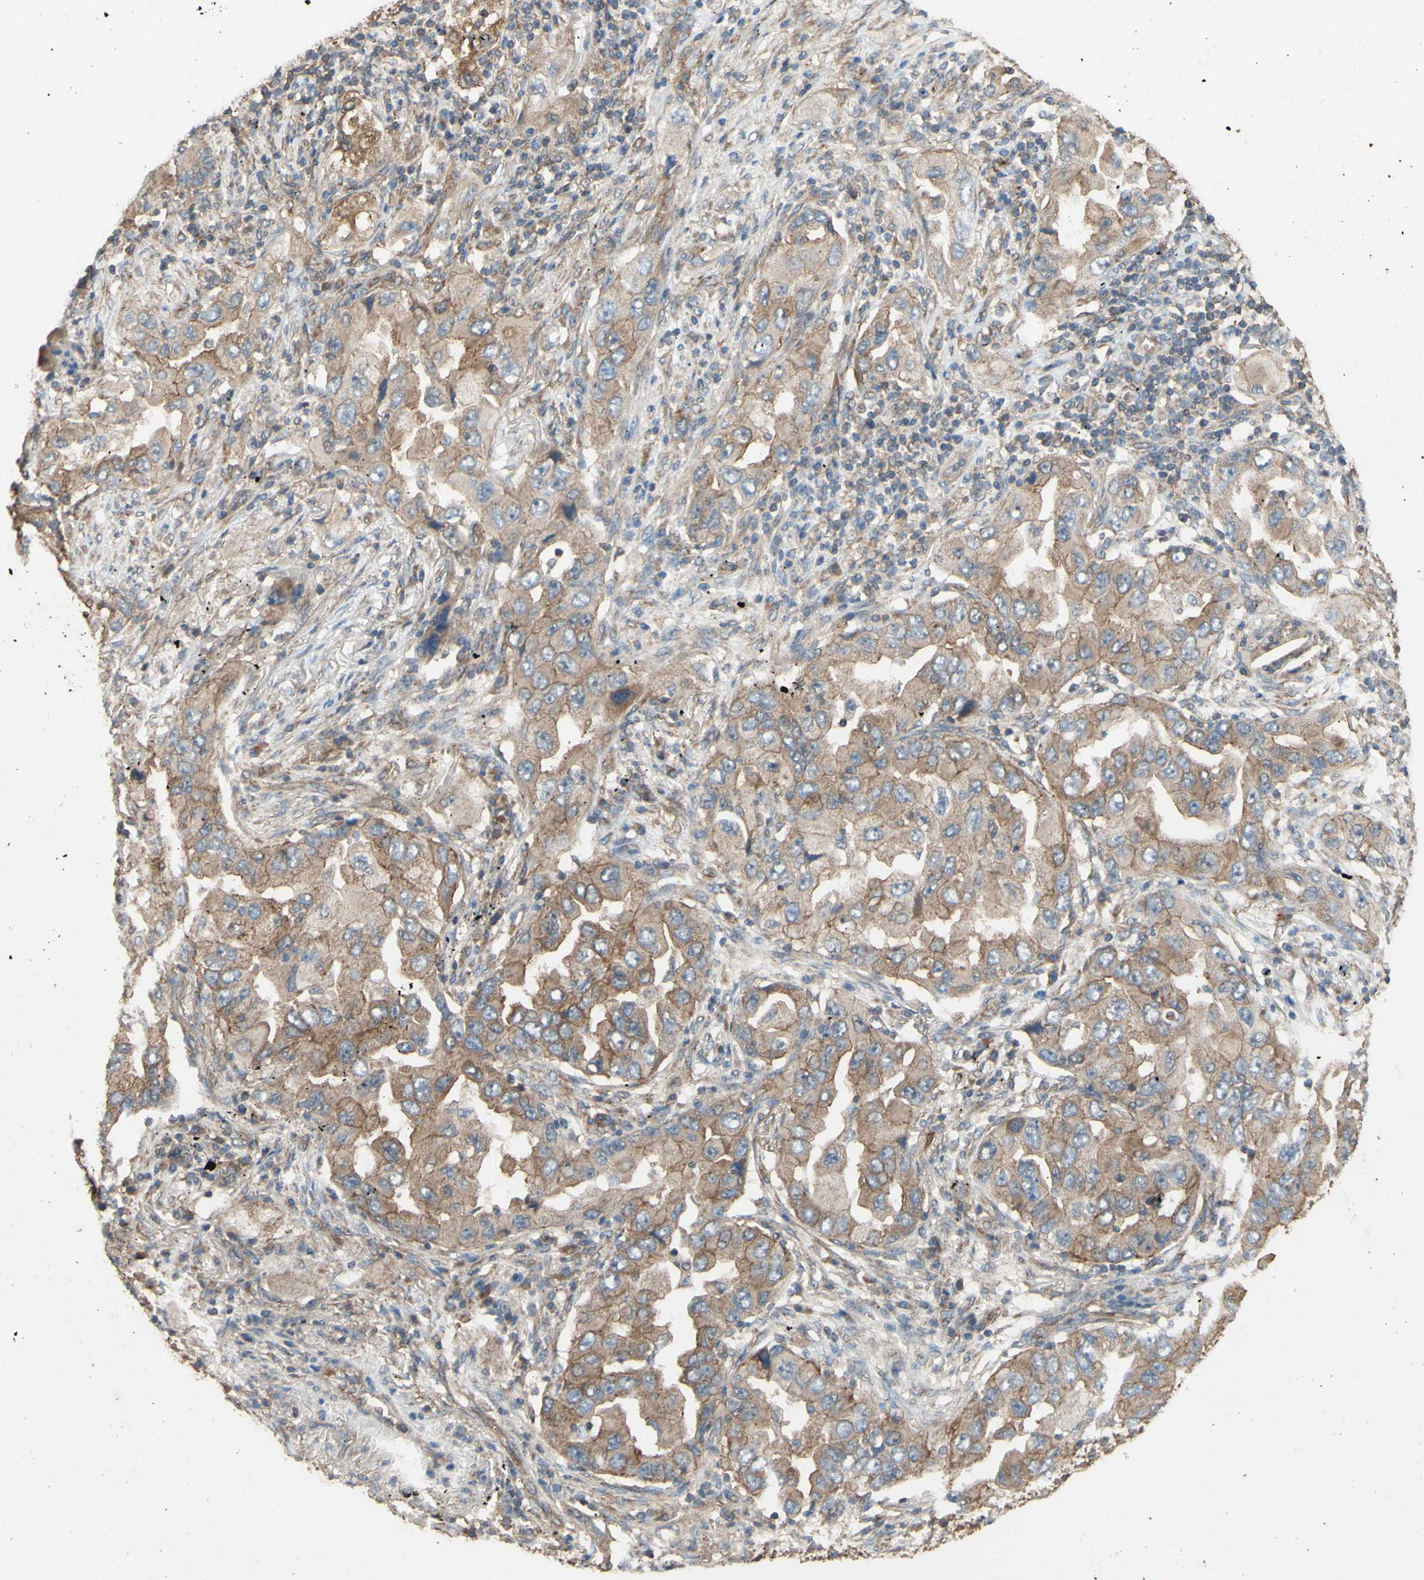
{"staining": {"intensity": "moderate", "quantity": ">75%", "location": "cytoplasmic/membranous"}, "tissue": "lung cancer", "cell_type": "Tumor cells", "image_type": "cancer", "snomed": [{"axis": "morphology", "description": "Adenocarcinoma, NOS"}, {"axis": "topography", "description": "Lung"}], "caption": "Immunohistochemical staining of lung adenocarcinoma displays medium levels of moderate cytoplasmic/membranous expression in about >75% of tumor cells.", "gene": "CTTN", "patient": {"sex": "female", "age": 65}}